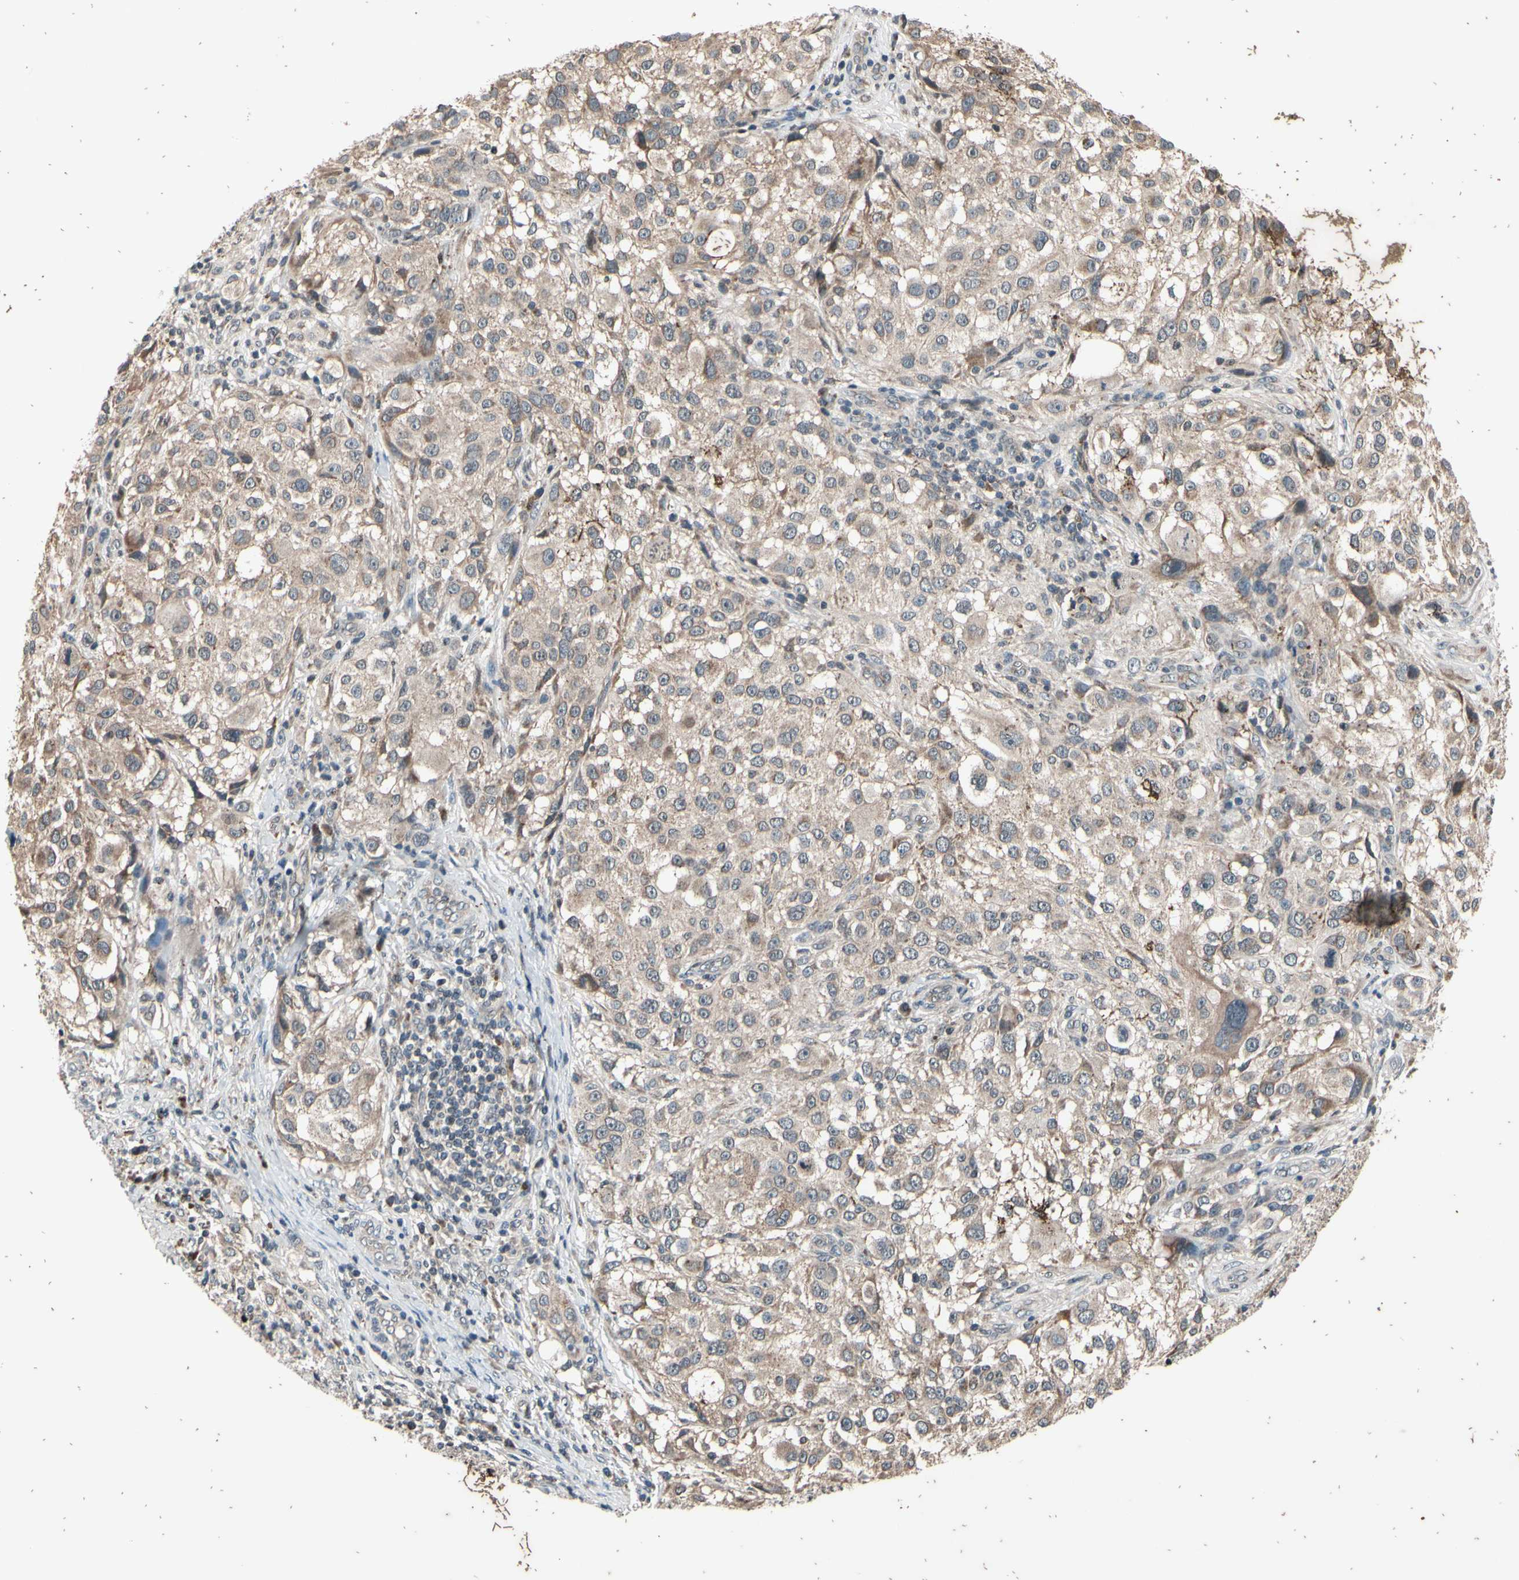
{"staining": {"intensity": "weak", "quantity": ">75%", "location": "cytoplasmic/membranous"}, "tissue": "melanoma", "cell_type": "Tumor cells", "image_type": "cancer", "snomed": [{"axis": "morphology", "description": "Necrosis, NOS"}, {"axis": "morphology", "description": "Malignant melanoma, NOS"}, {"axis": "topography", "description": "Skin"}], "caption": "Protein expression analysis of malignant melanoma shows weak cytoplasmic/membranous staining in approximately >75% of tumor cells.", "gene": "MBTPS2", "patient": {"sex": "female", "age": 87}}